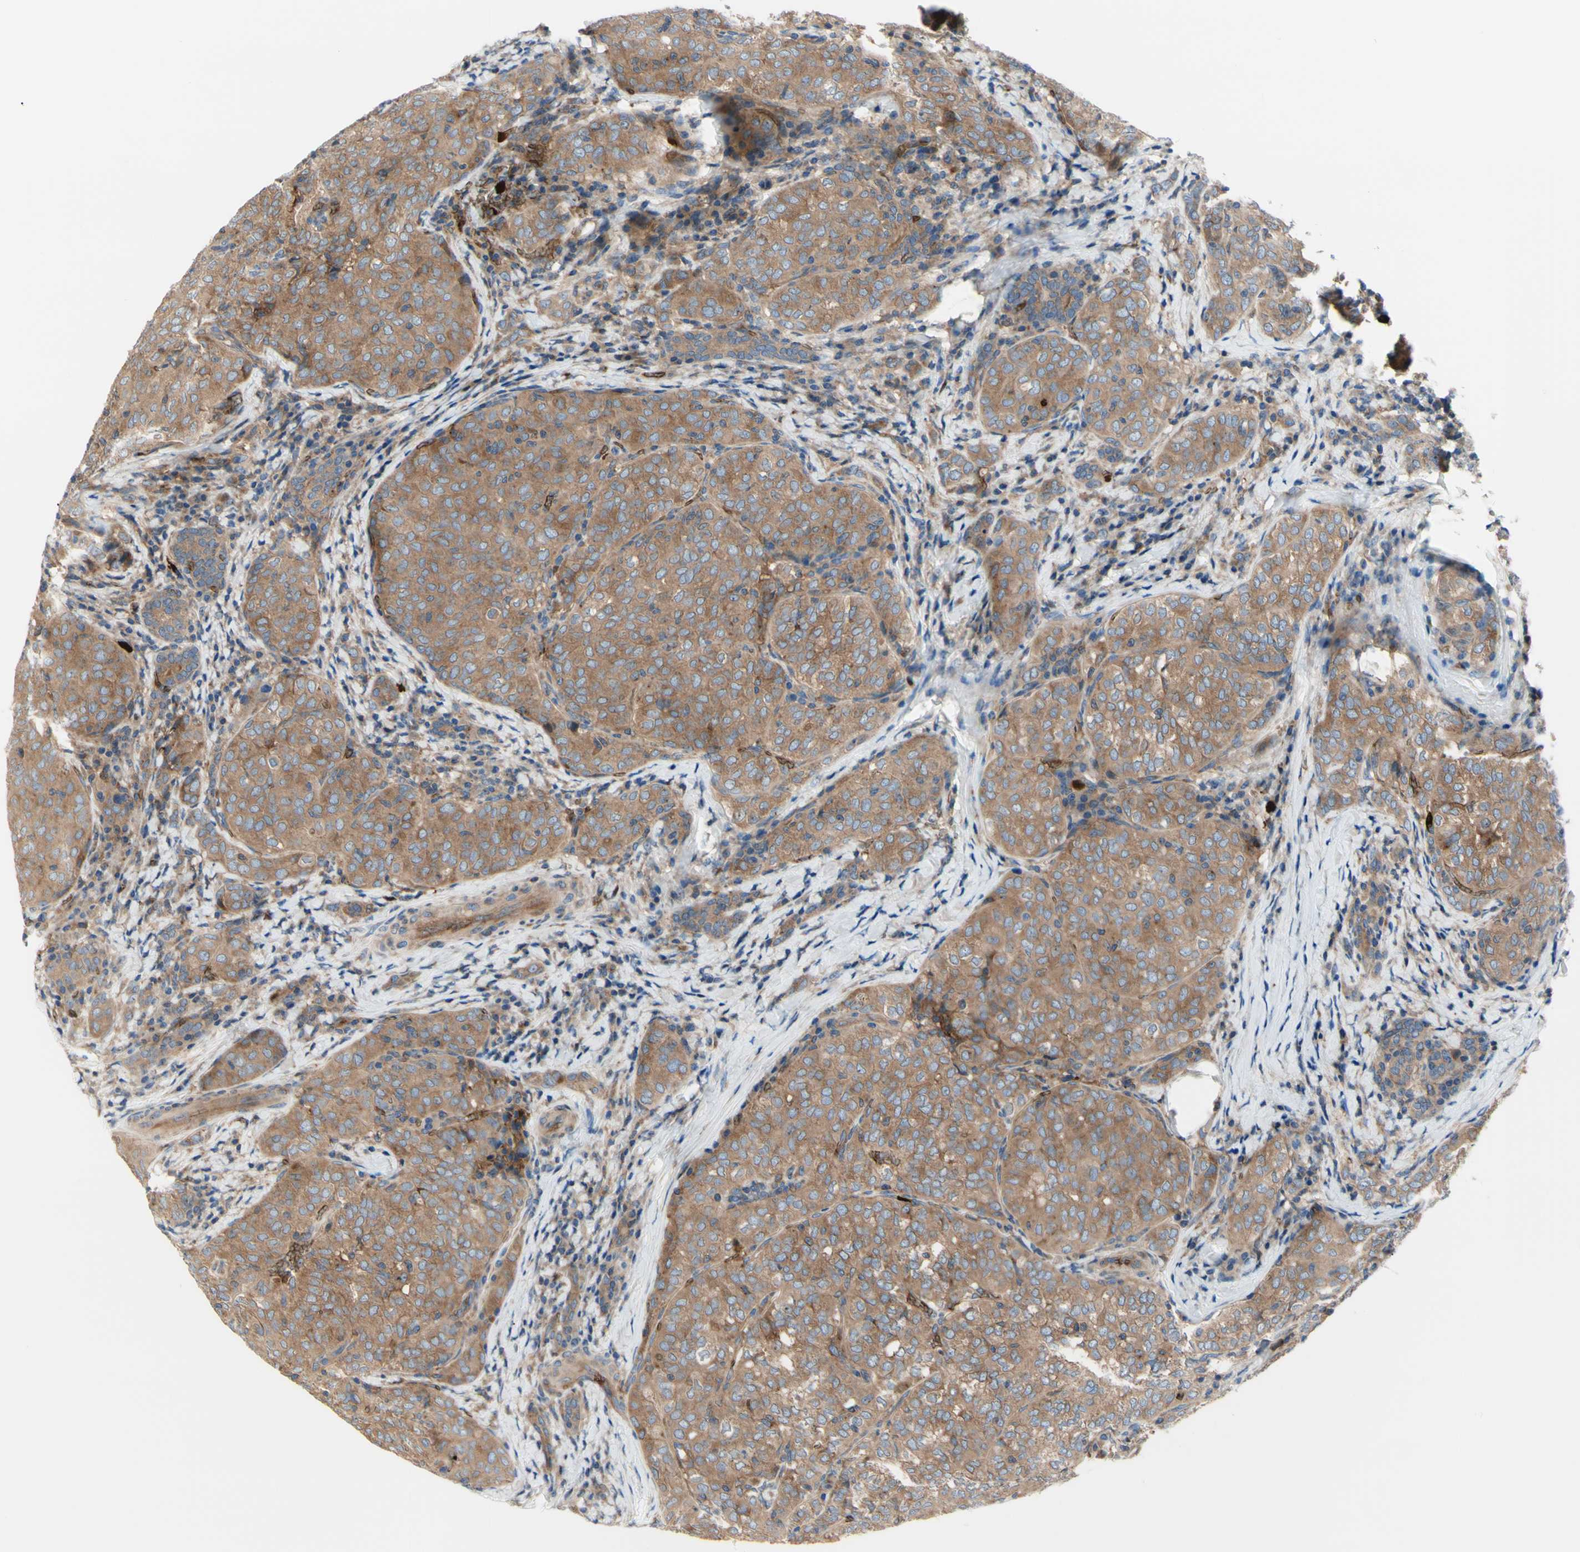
{"staining": {"intensity": "moderate", "quantity": ">75%", "location": "cytoplasmic/membranous"}, "tissue": "thyroid cancer", "cell_type": "Tumor cells", "image_type": "cancer", "snomed": [{"axis": "morphology", "description": "Normal tissue, NOS"}, {"axis": "morphology", "description": "Papillary adenocarcinoma, NOS"}, {"axis": "topography", "description": "Thyroid gland"}], "caption": "Protein expression analysis of thyroid cancer (papillary adenocarcinoma) reveals moderate cytoplasmic/membranous staining in about >75% of tumor cells.", "gene": "USP9X", "patient": {"sex": "female", "age": 30}}